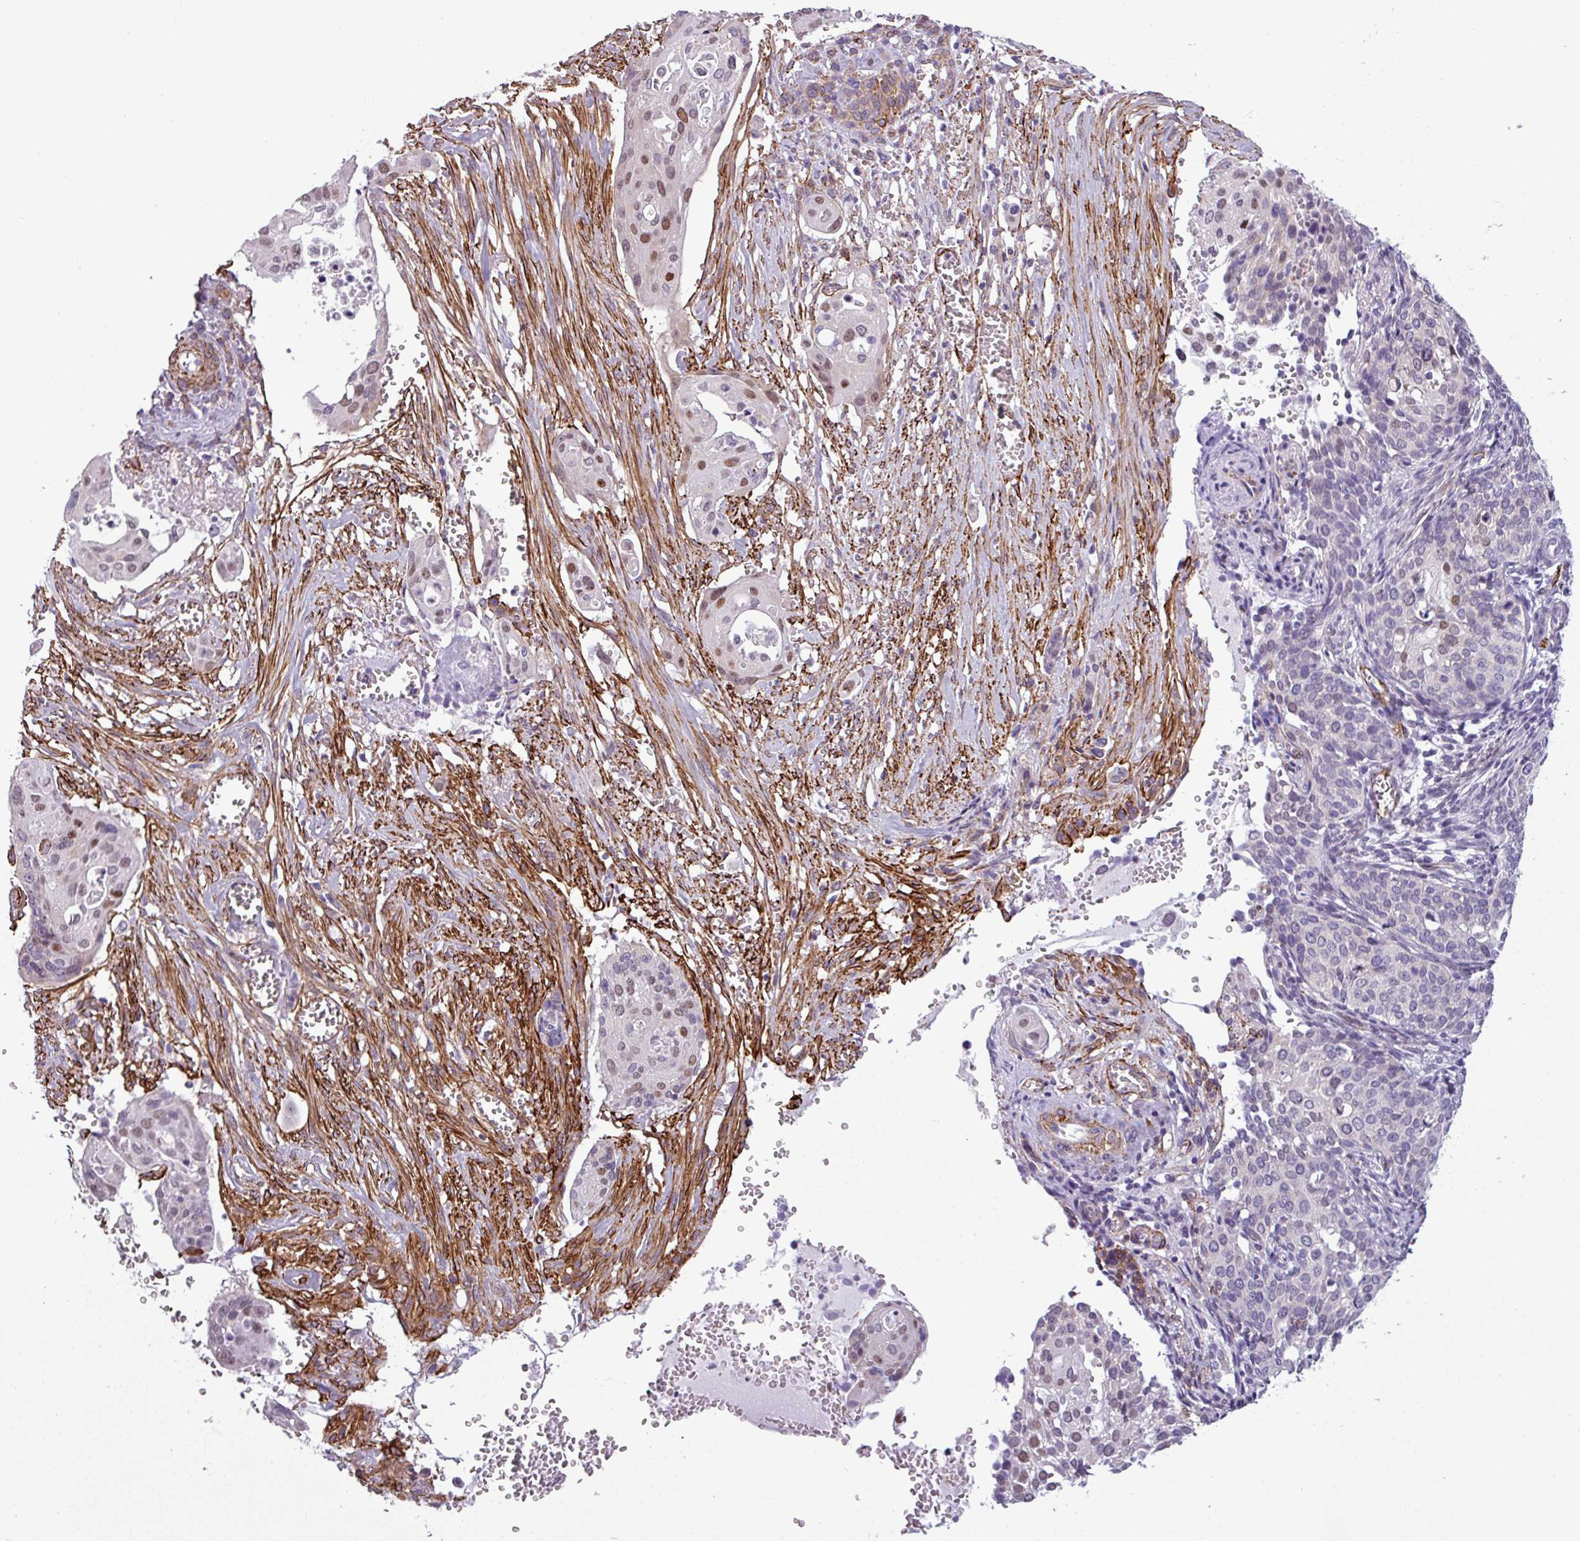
{"staining": {"intensity": "moderate", "quantity": "25%-75%", "location": "nuclear"}, "tissue": "cervical cancer", "cell_type": "Tumor cells", "image_type": "cancer", "snomed": [{"axis": "morphology", "description": "Squamous cell carcinoma, NOS"}, {"axis": "topography", "description": "Cervix"}], "caption": "Immunohistochemical staining of human cervical squamous cell carcinoma reveals moderate nuclear protein positivity in approximately 25%-75% of tumor cells.", "gene": "ATP10A", "patient": {"sex": "female", "age": 44}}